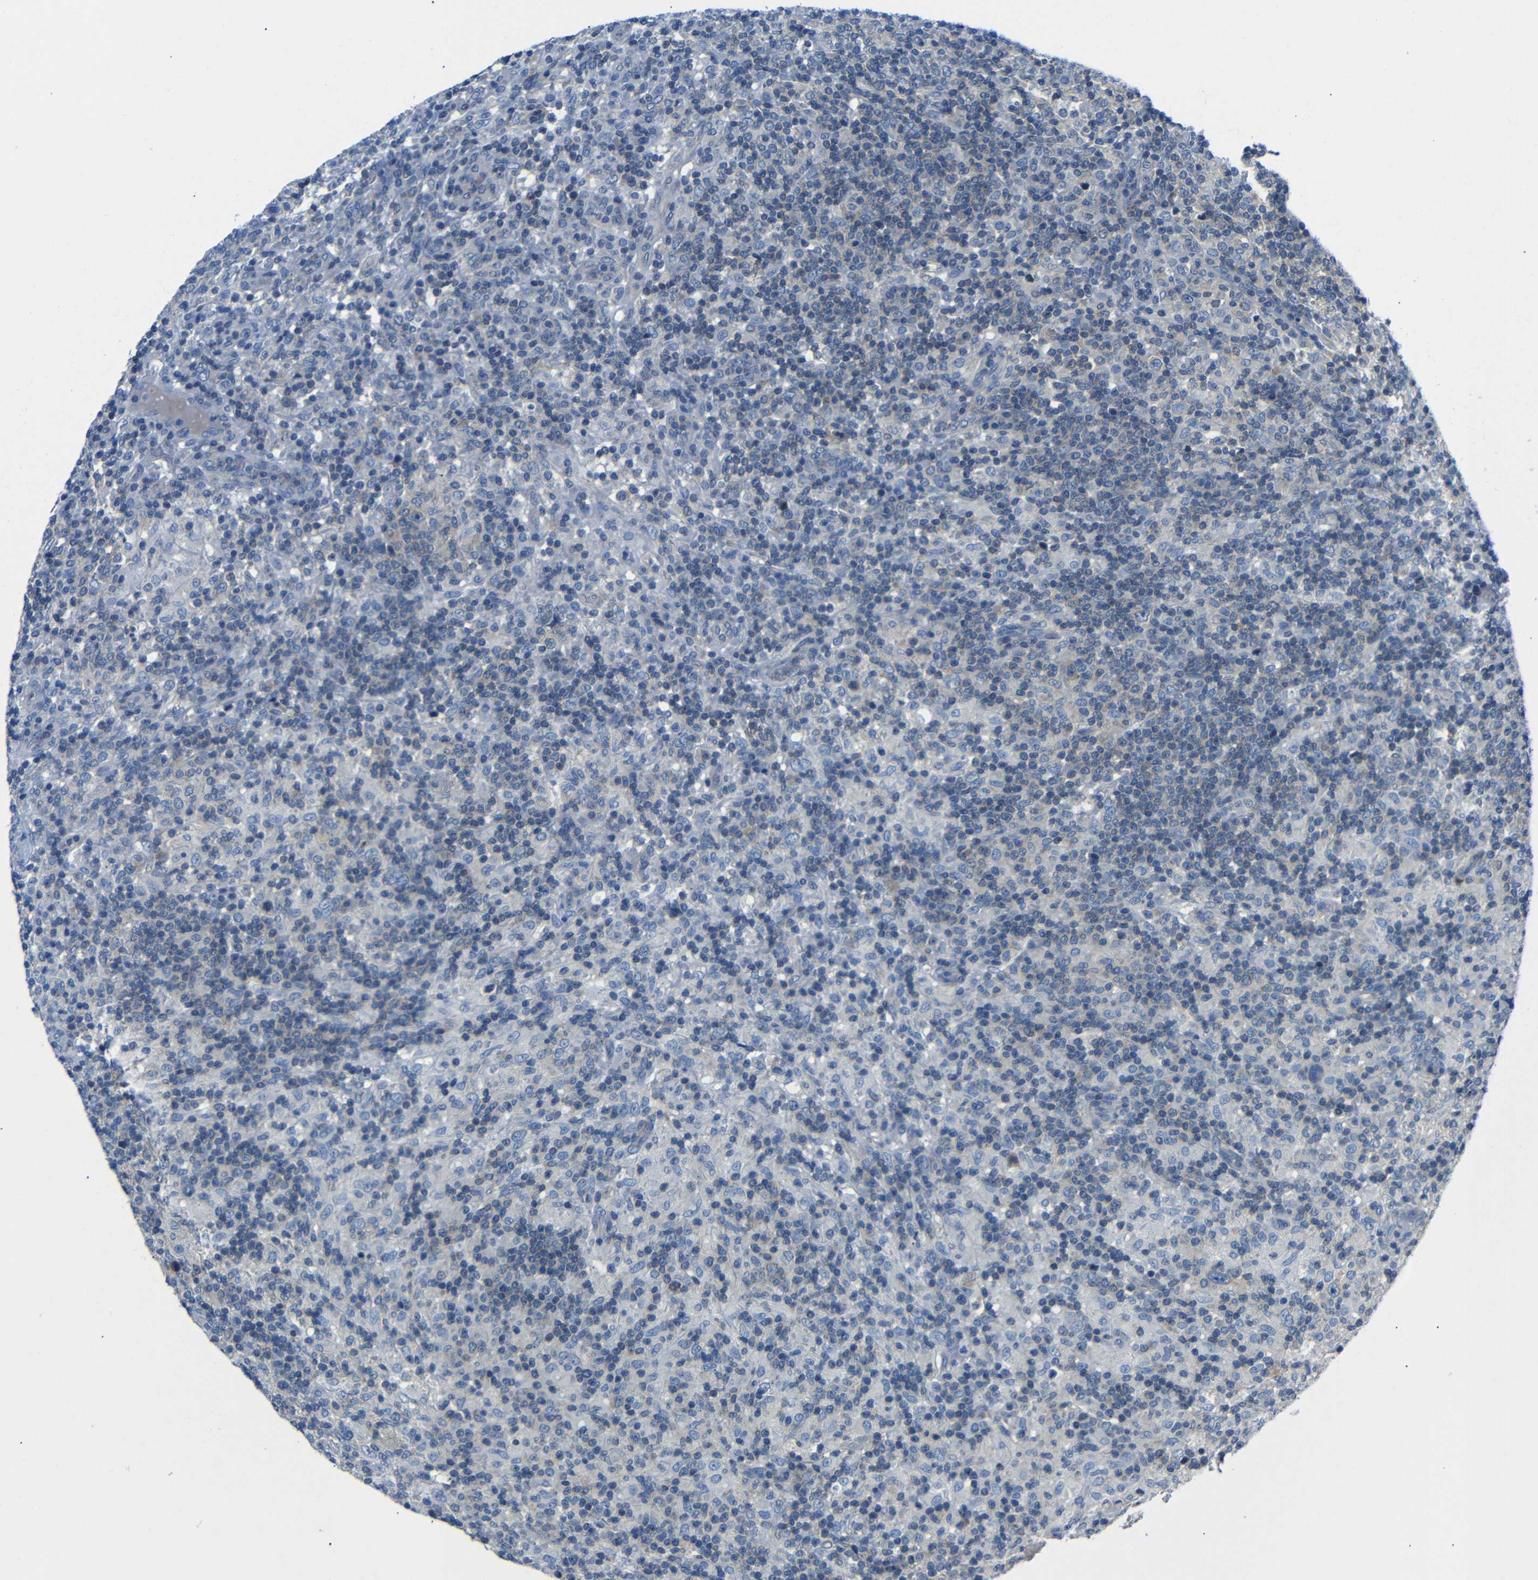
{"staining": {"intensity": "negative", "quantity": "none", "location": "none"}, "tissue": "lymphoma", "cell_type": "Tumor cells", "image_type": "cancer", "snomed": [{"axis": "morphology", "description": "Hodgkin's disease, NOS"}, {"axis": "topography", "description": "Lymph node"}], "caption": "Tumor cells are negative for protein expression in human lymphoma.", "gene": "DCP1A", "patient": {"sex": "male", "age": 70}}